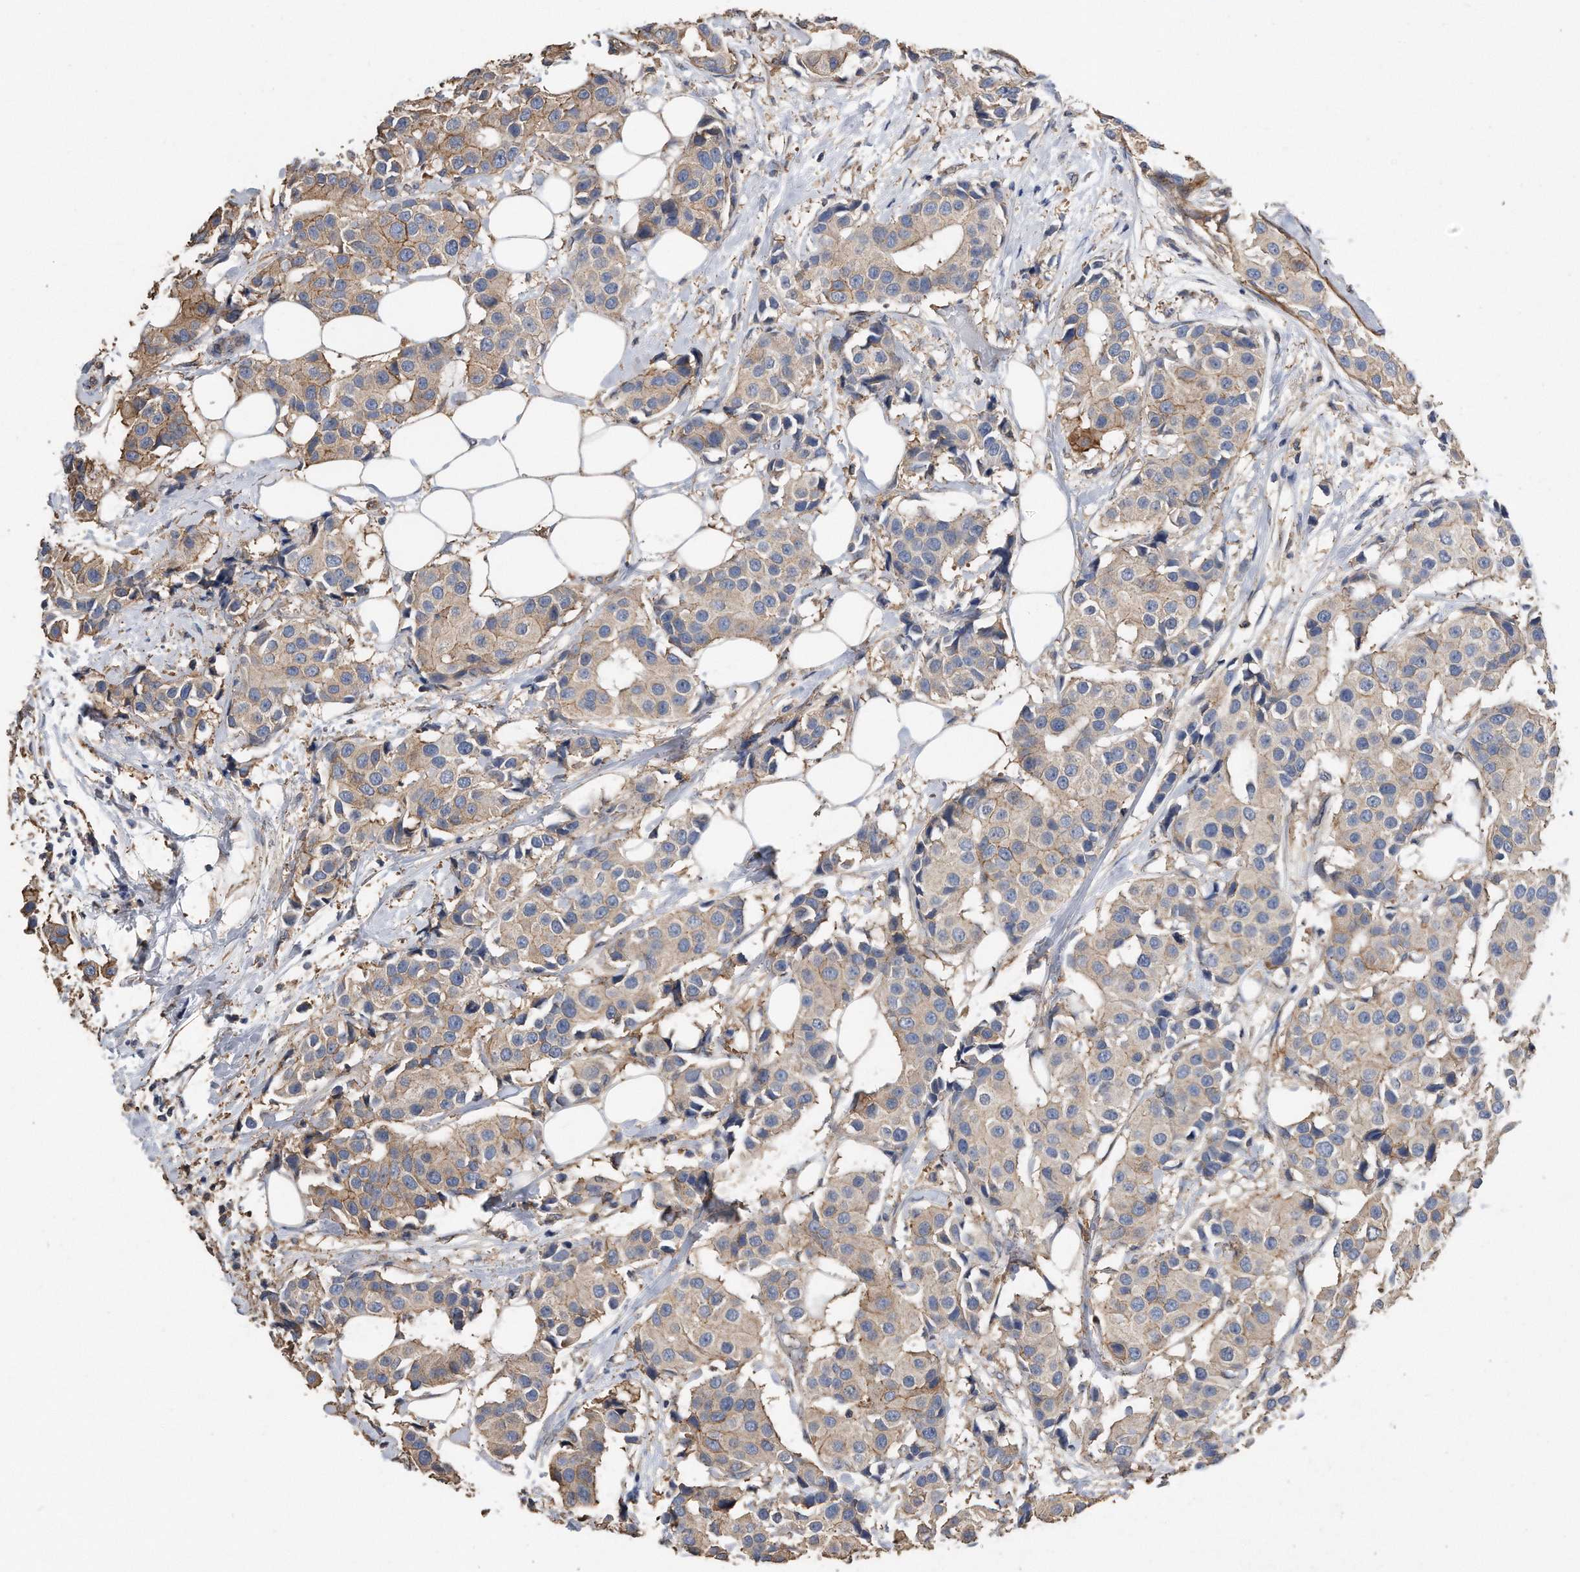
{"staining": {"intensity": "moderate", "quantity": "25%-75%", "location": "cytoplasmic/membranous"}, "tissue": "breast cancer", "cell_type": "Tumor cells", "image_type": "cancer", "snomed": [{"axis": "morphology", "description": "Normal tissue, NOS"}, {"axis": "morphology", "description": "Duct carcinoma"}, {"axis": "topography", "description": "Breast"}], "caption": "Human infiltrating ductal carcinoma (breast) stained with a brown dye reveals moderate cytoplasmic/membranous positive expression in about 25%-75% of tumor cells.", "gene": "CDCP1", "patient": {"sex": "female", "age": 39}}